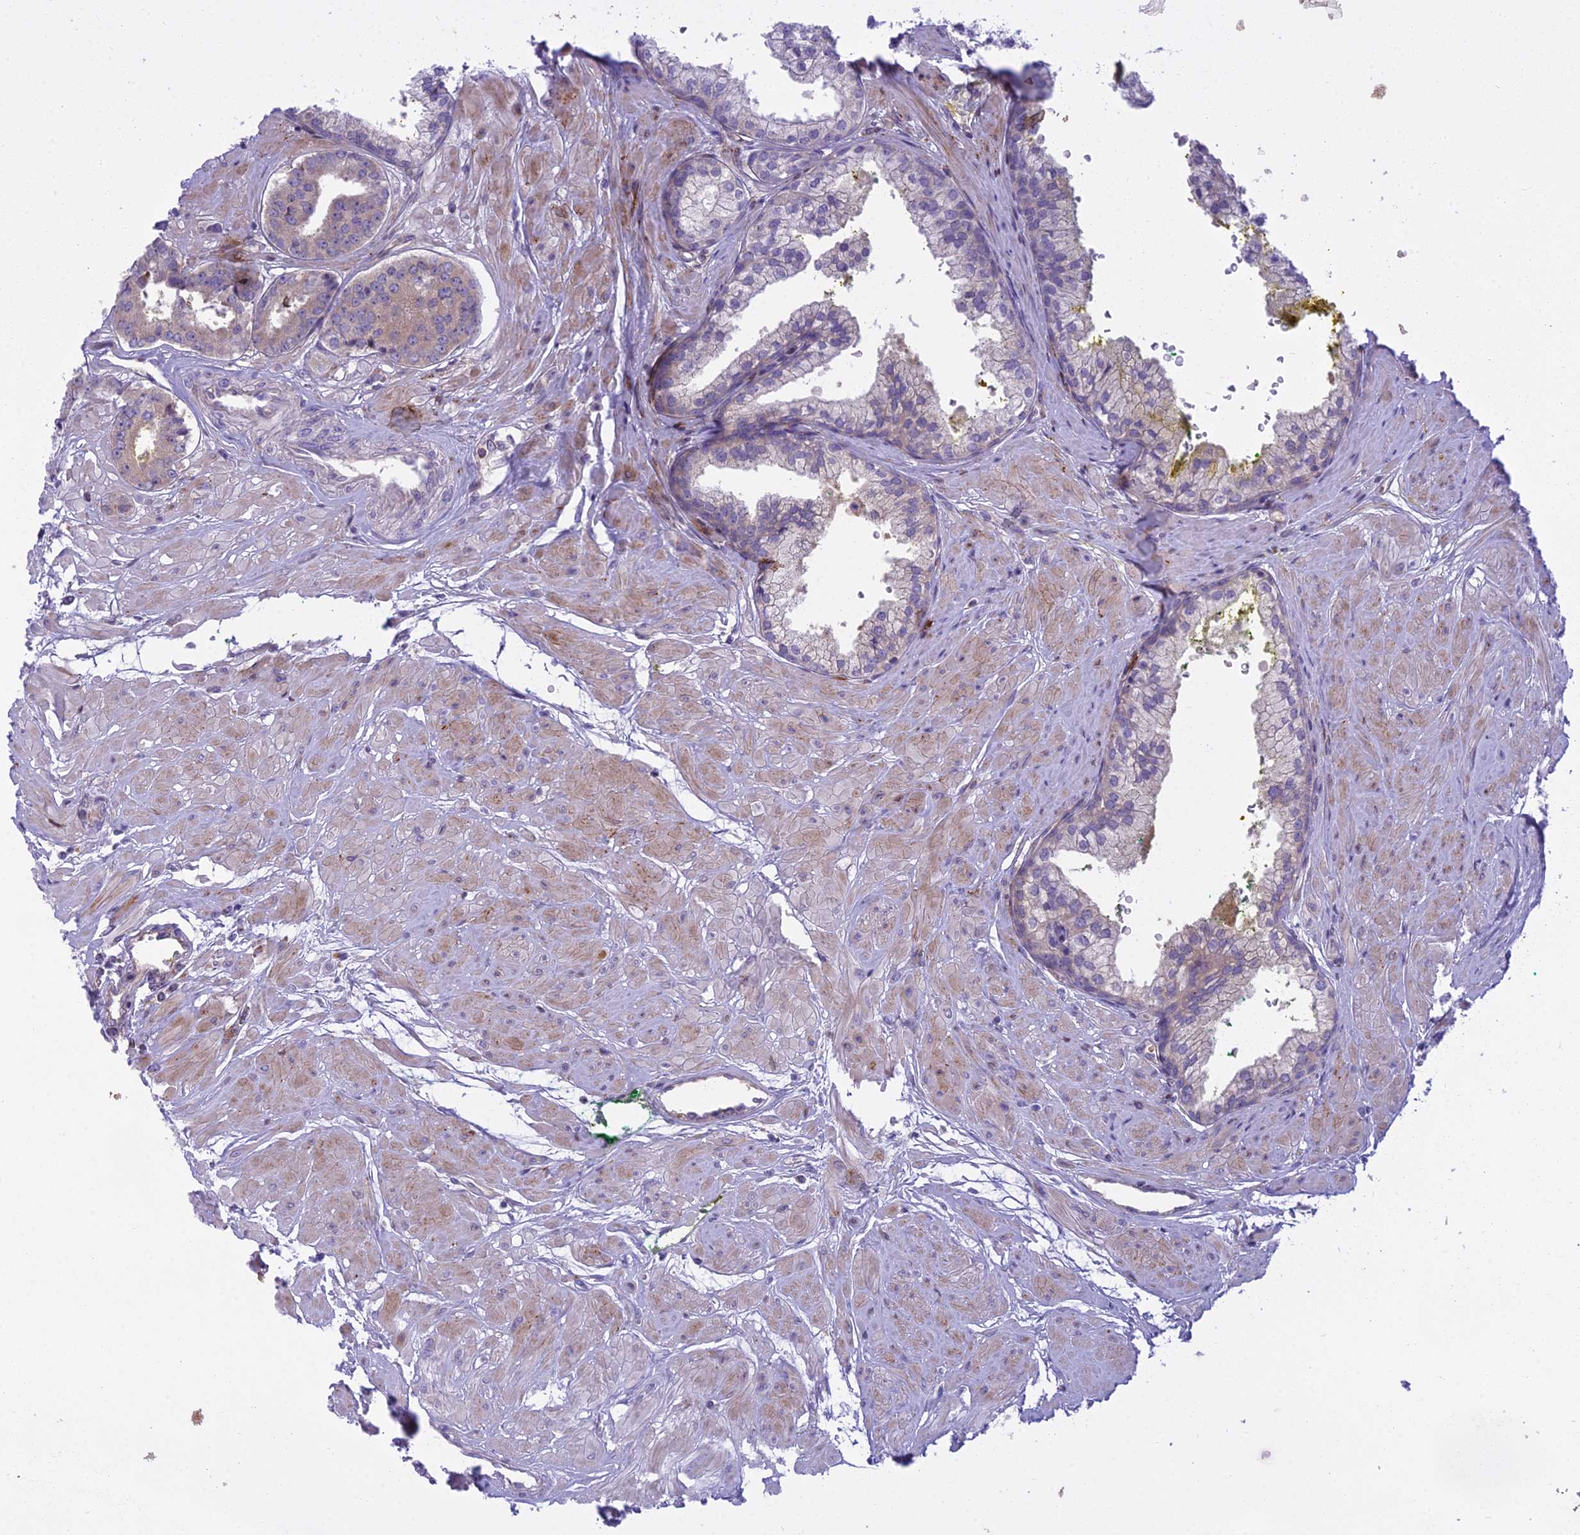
{"staining": {"intensity": "weak", "quantity": "<25%", "location": "cytoplasmic/membranous"}, "tissue": "prostate cancer", "cell_type": "Tumor cells", "image_type": "cancer", "snomed": [{"axis": "morphology", "description": "Adenocarcinoma, High grade"}, {"axis": "topography", "description": "Prostate"}], "caption": "Tumor cells are negative for brown protein staining in prostate cancer.", "gene": "PCDHB14", "patient": {"sex": "male", "age": 63}}